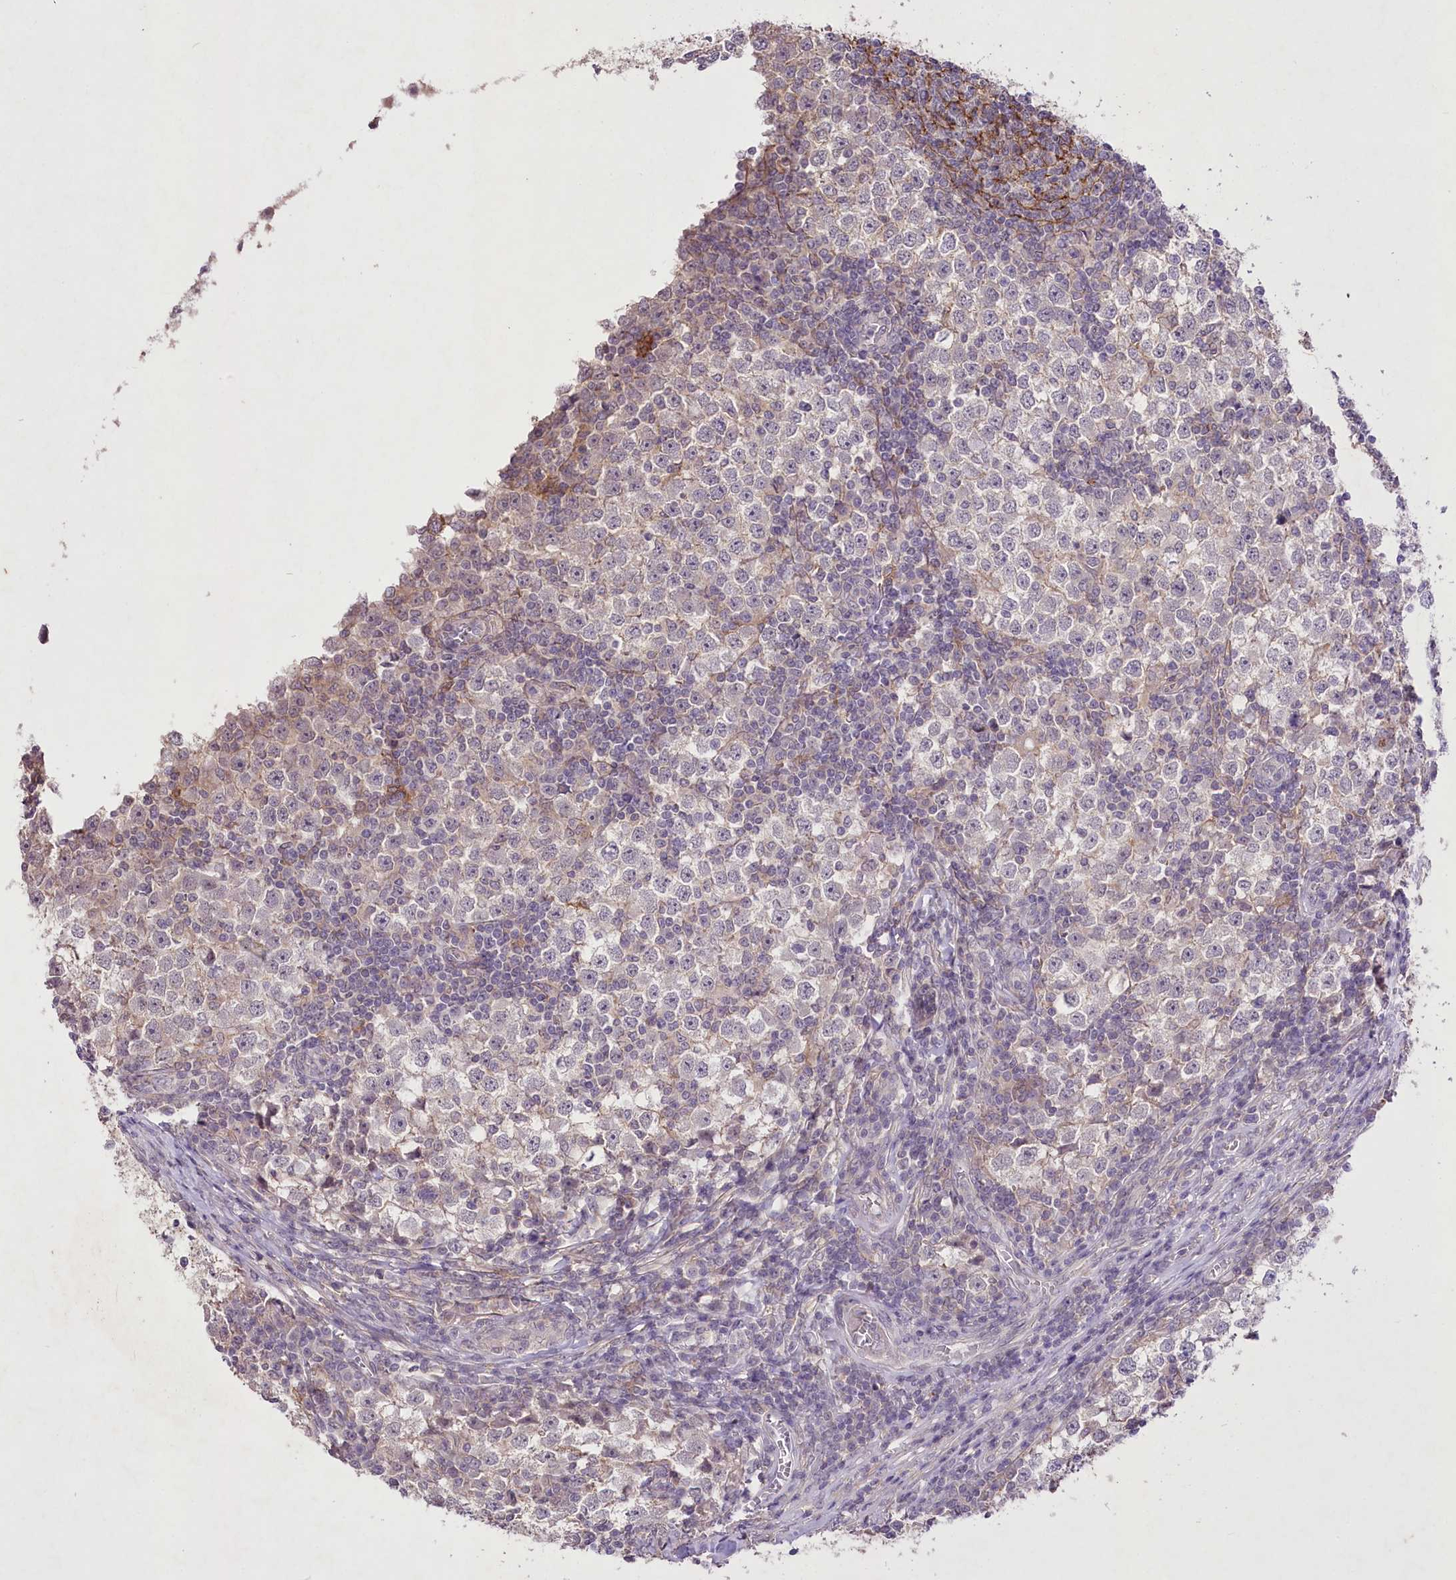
{"staining": {"intensity": "negative", "quantity": "none", "location": "none"}, "tissue": "testis cancer", "cell_type": "Tumor cells", "image_type": "cancer", "snomed": [{"axis": "morphology", "description": "Seminoma, NOS"}, {"axis": "topography", "description": "Testis"}], "caption": "Tumor cells are negative for brown protein staining in testis cancer (seminoma).", "gene": "ENPP1", "patient": {"sex": "male", "age": 65}}